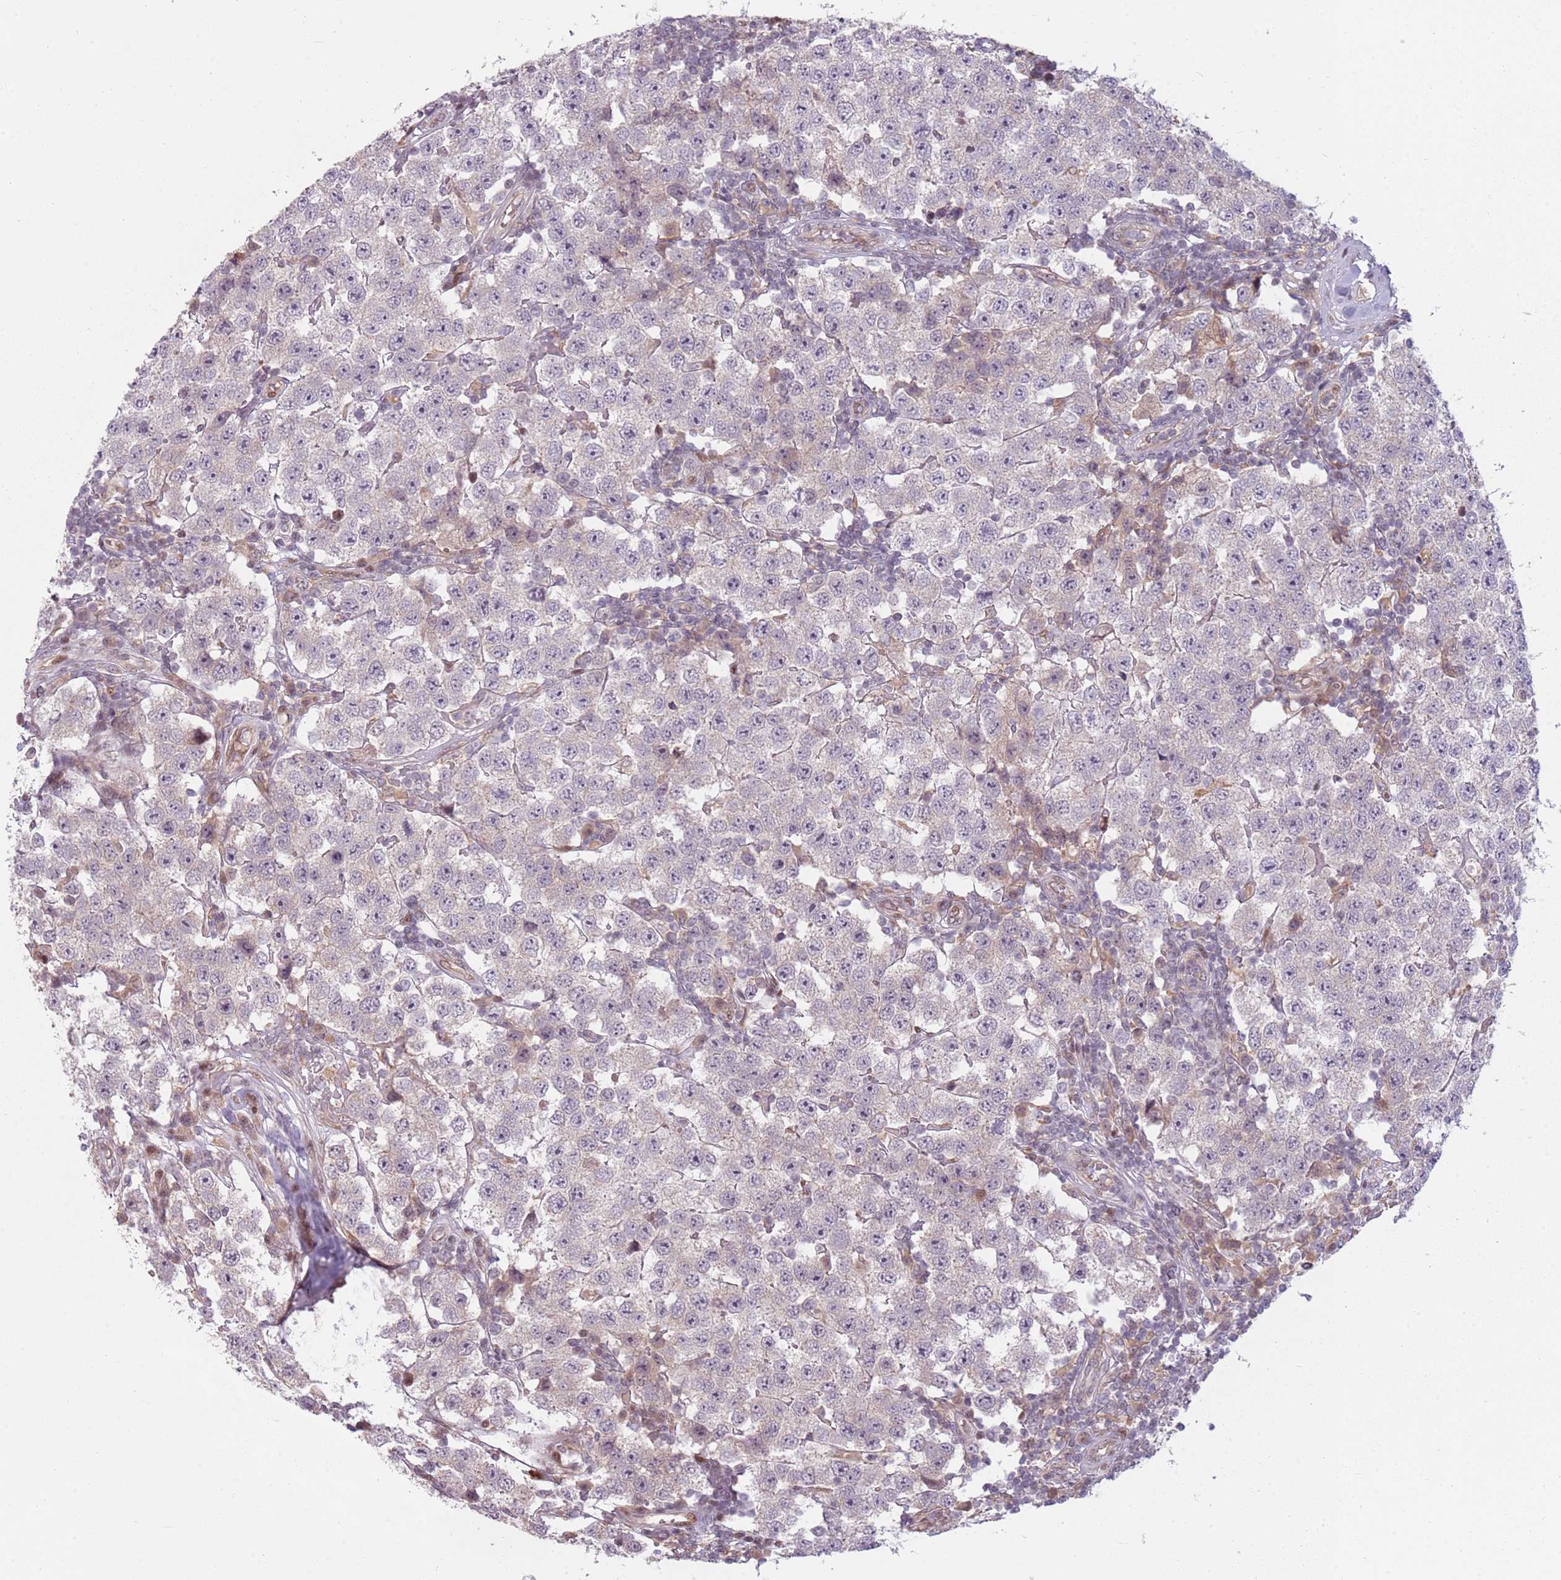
{"staining": {"intensity": "negative", "quantity": "none", "location": "none"}, "tissue": "testis cancer", "cell_type": "Tumor cells", "image_type": "cancer", "snomed": [{"axis": "morphology", "description": "Seminoma, NOS"}, {"axis": "topography", "description": "Testis"}], "caption": "Testis seminoma stained for a protein using immunohistochemistry (IHC) exhibits no positivity tumor cells.", "gene": "ADGRG1", "patient": {"sex": "male", "age": 34}}